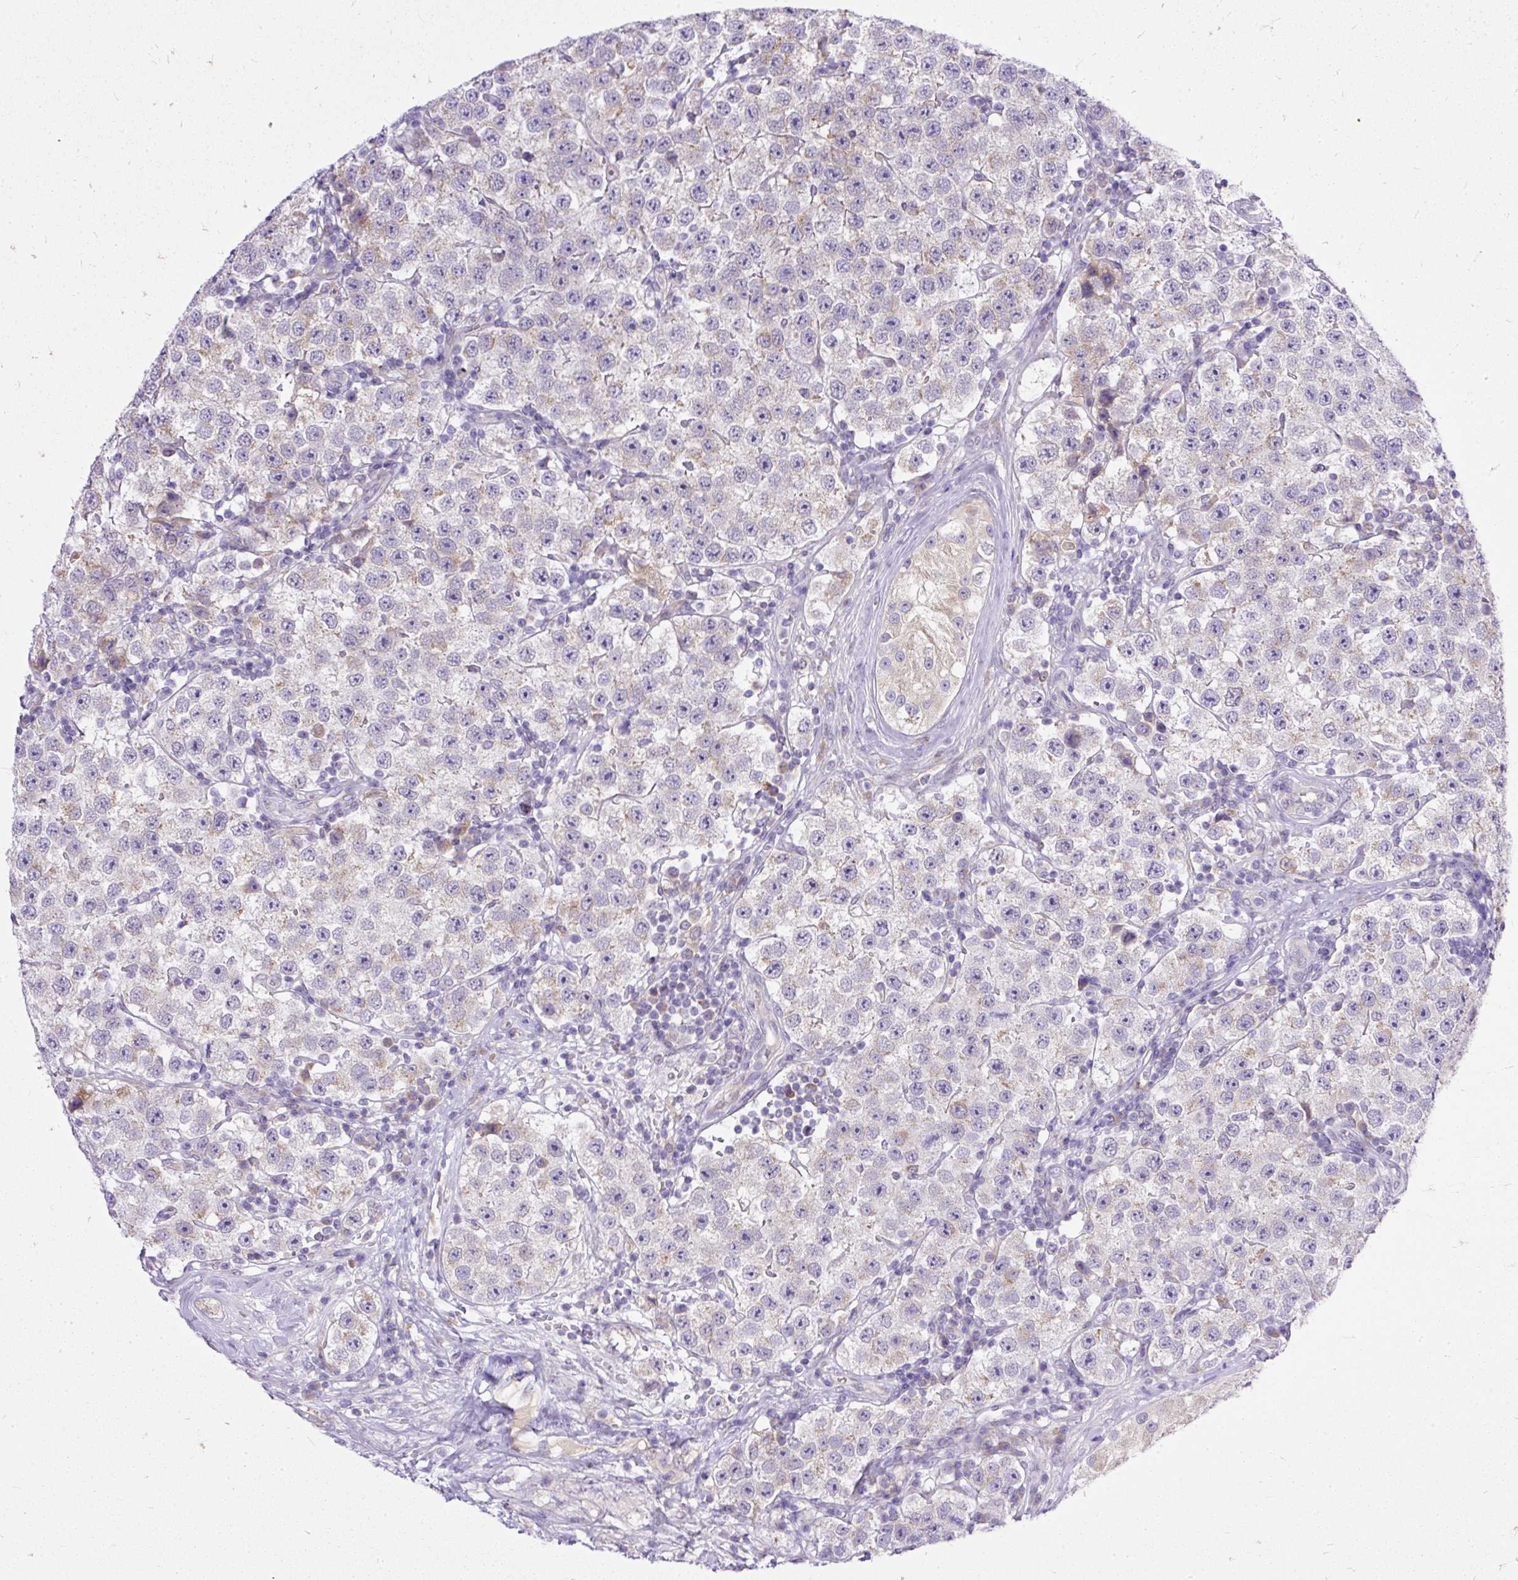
{"staining": {"intensity": "weak", "quantity": "<25%", "location": "cytoplasmic/membranous"}, "tissue": "testis cancer", "cell_type": "Tumor cells", "image_type": "cancer", "snomed": [{"axis": "morphology", "description": "Seminoma, NOS"}, {"axis": "topography", "description": "Testis"}], "caption": "Immunohistochemical staining of testis cancer (seminoma) demonstrates no significant positivity in tumor cells.", "gene": "AMFR", "patient": {"sex": "male", "age": 34}}